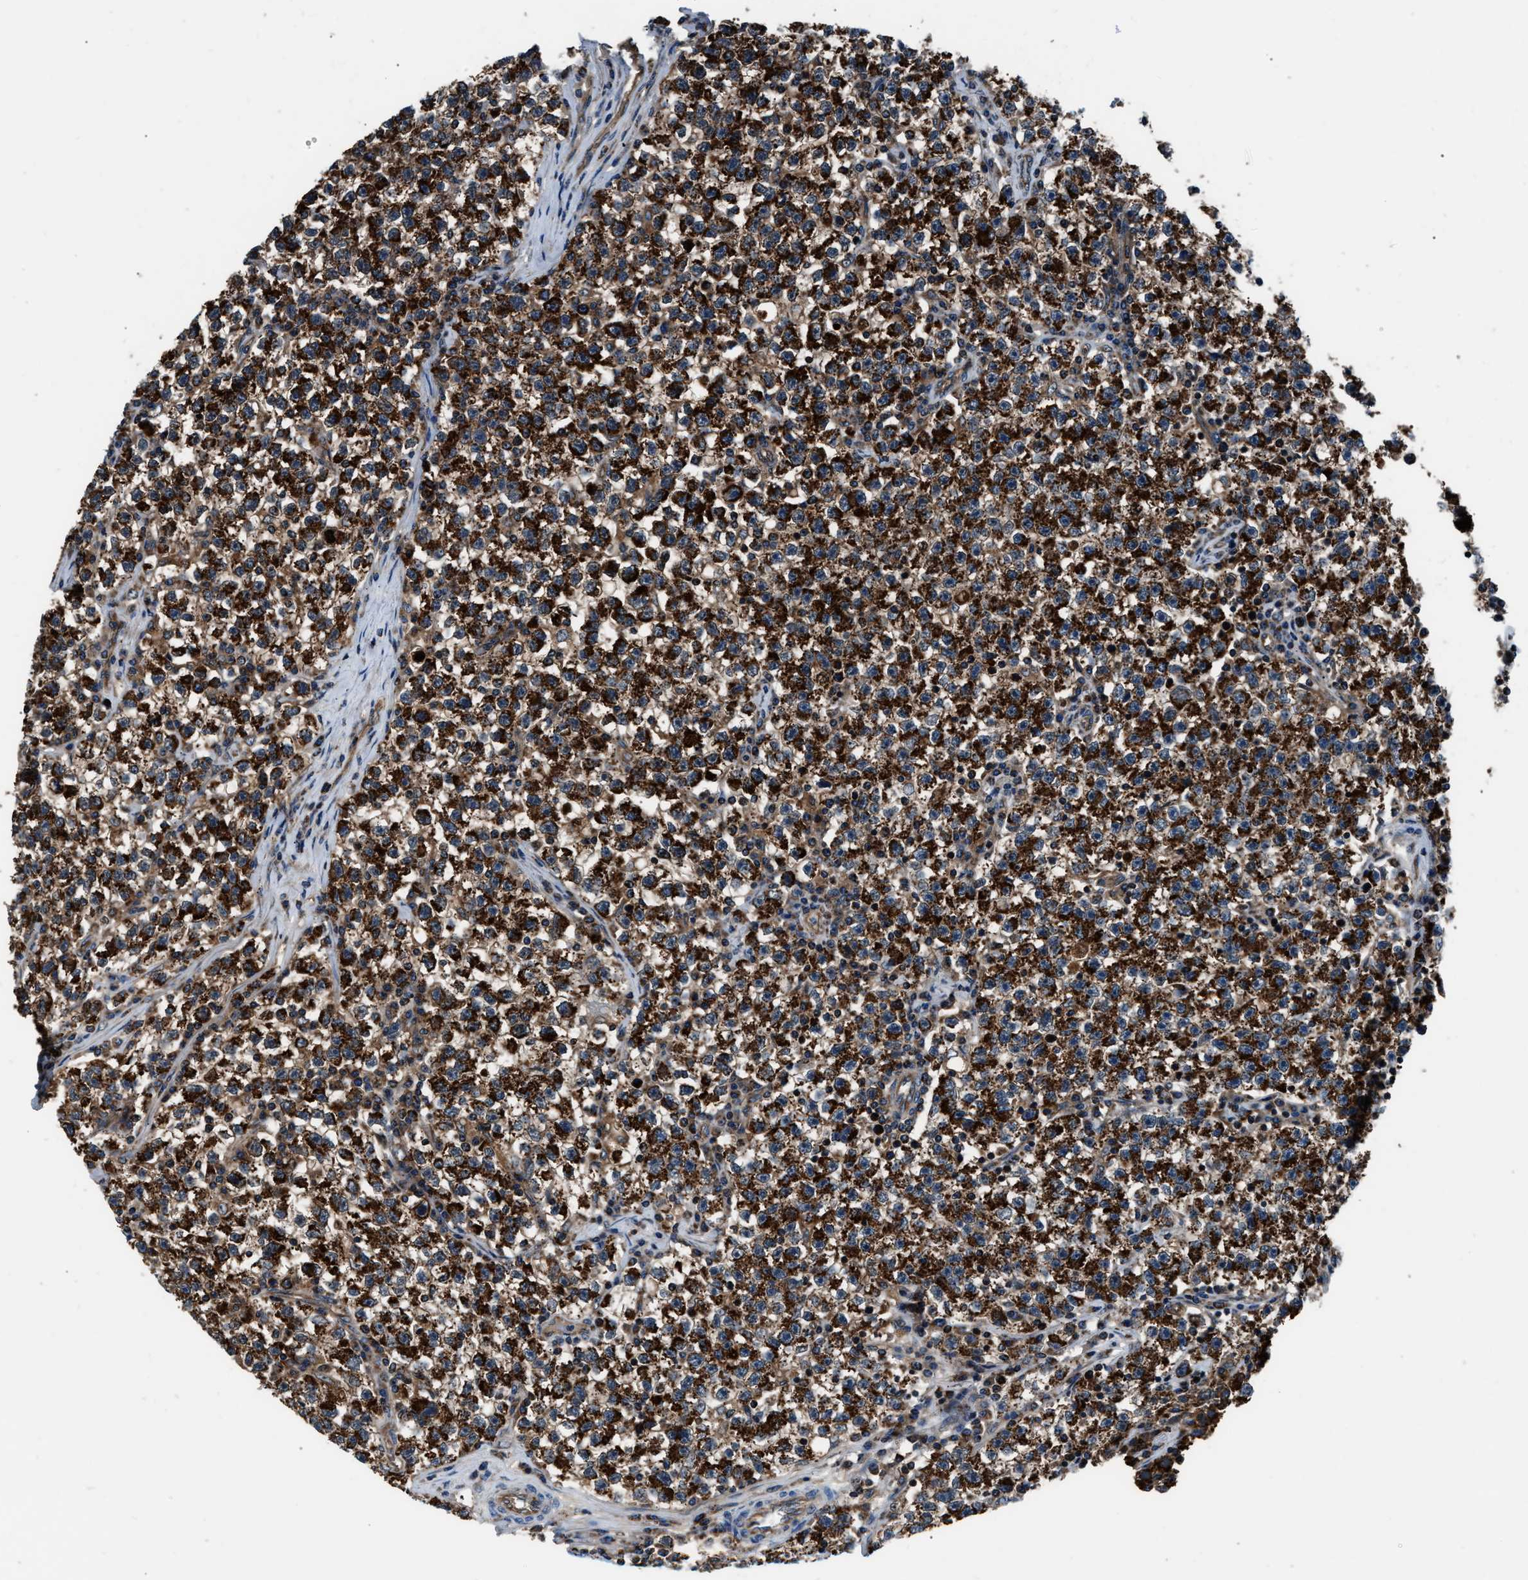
{"staining": {"intensity": "strong", "quantity": ">75%", "location": "cytoplasmic/membranous"}, "tissue": "testis cancer", "cell_type": "Tumor cells", "image_type": "cancer", "snomed": [{"axis": "morphology", "description": "Seminoma, NOS"}, {"axis": "topography", "description": "Testis"}], "caption": "Seminoma (testis) stained with DAB immunohistochemistry (IHC) exhibits high levels of strong cytoplasmic/membranous expression in approximately >75% of tumor cells. The protein is shown in brown color, while the nuclei are stained blue.", "gene": "GGCT", "patient": {"sex": "male", "age": 22}}